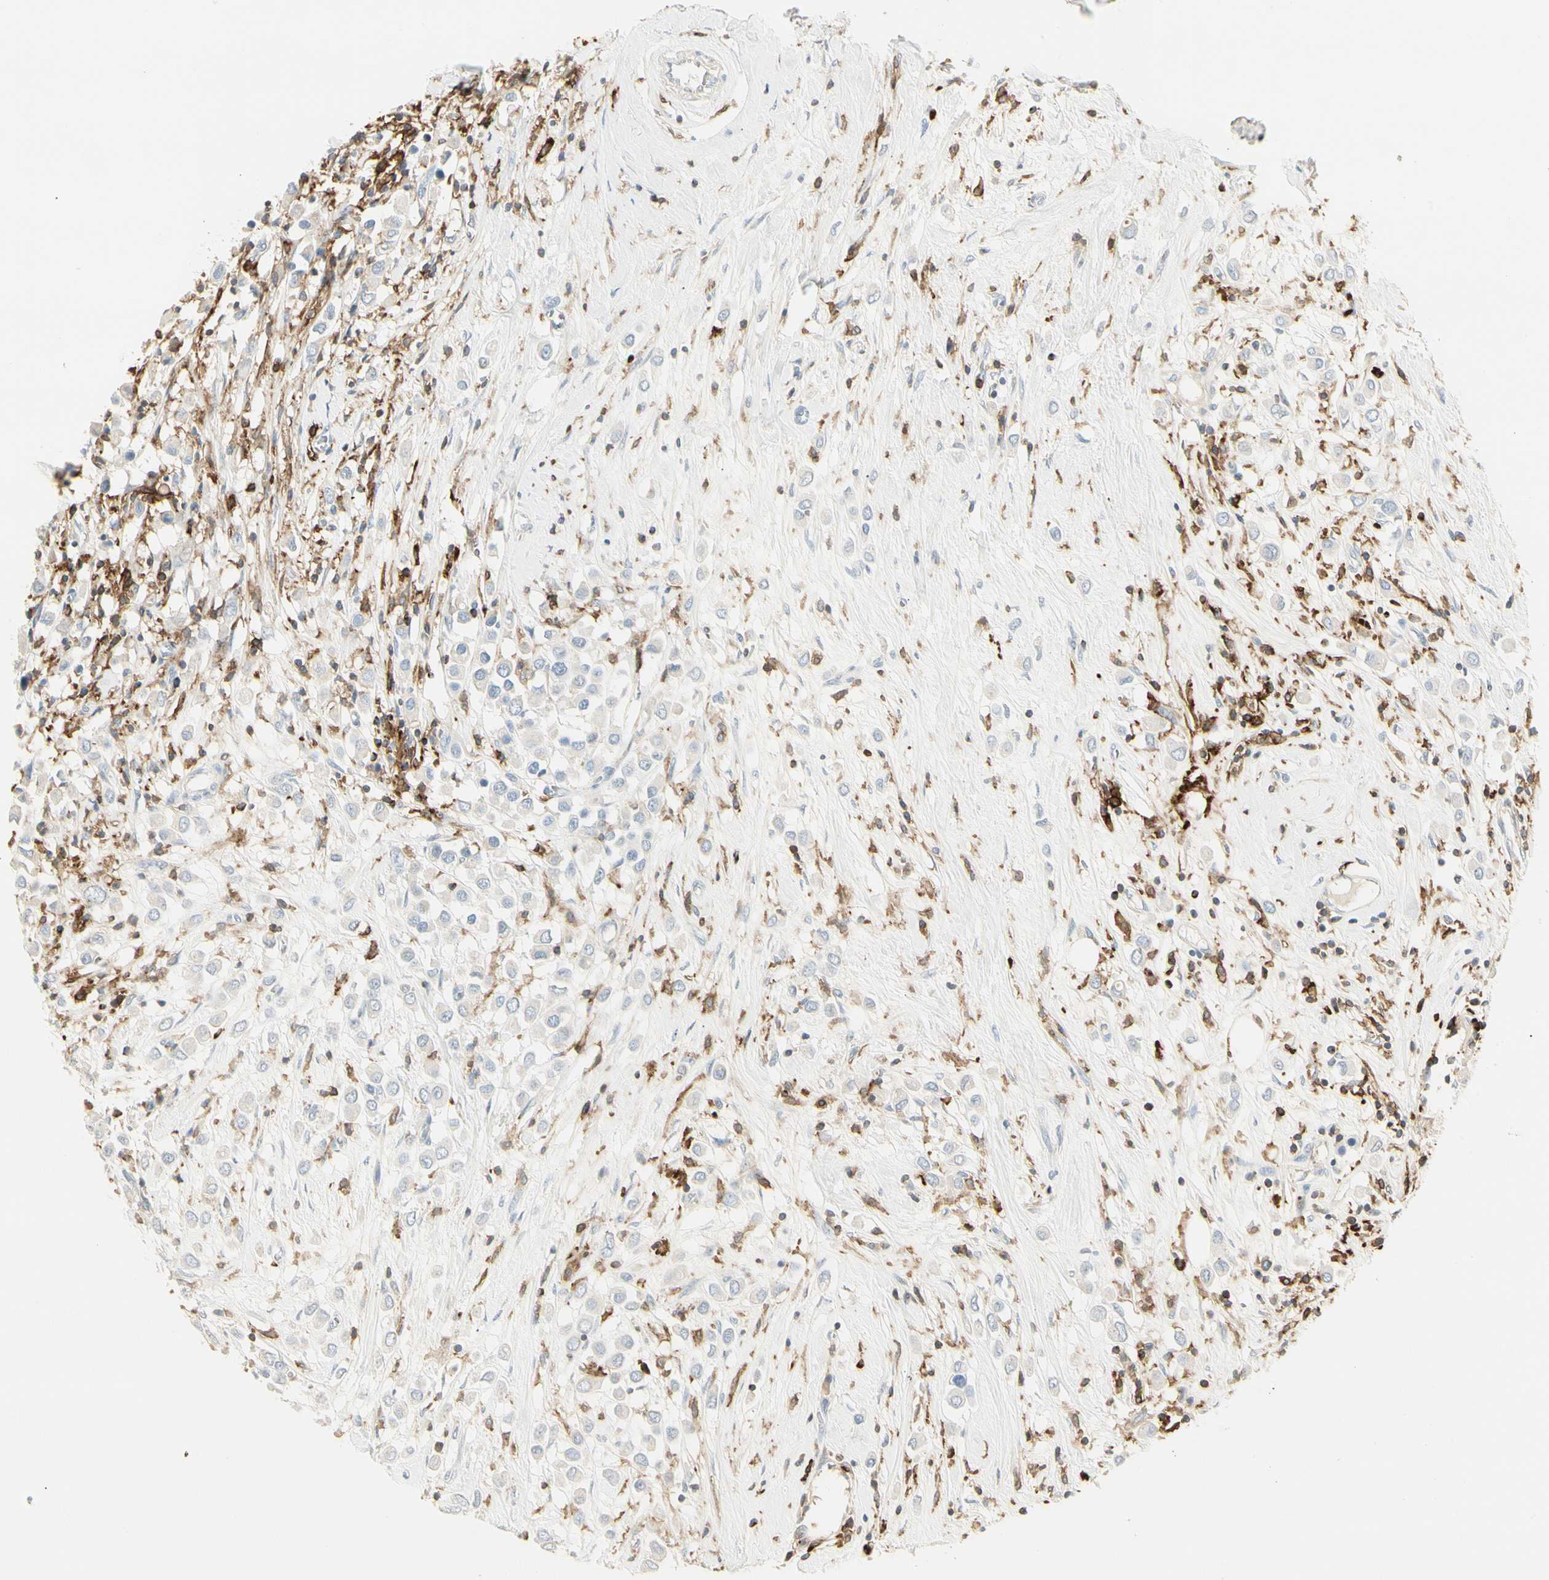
{"staining": {"intensity": "negative", "quantity": "none", "location": "none"}, "tissue": "breast cancer", "cell_type": "Tumor cells", "image_type": "cancer", "snomed": [{"axis": "morphology", "description": "Duct carcinoma"}, {"axis": "topography", "description": "Breast"}], "caption": "Protein analysis of breast cancer shows no significant staining in tumor cells. Brightfield microscopy of immunohistochemistry stained with DAB (brown) and hematoxylin (blue), captured at high magnification.", "gene": "ITGB2", "patient": {"sex": "female", "age": 61}}